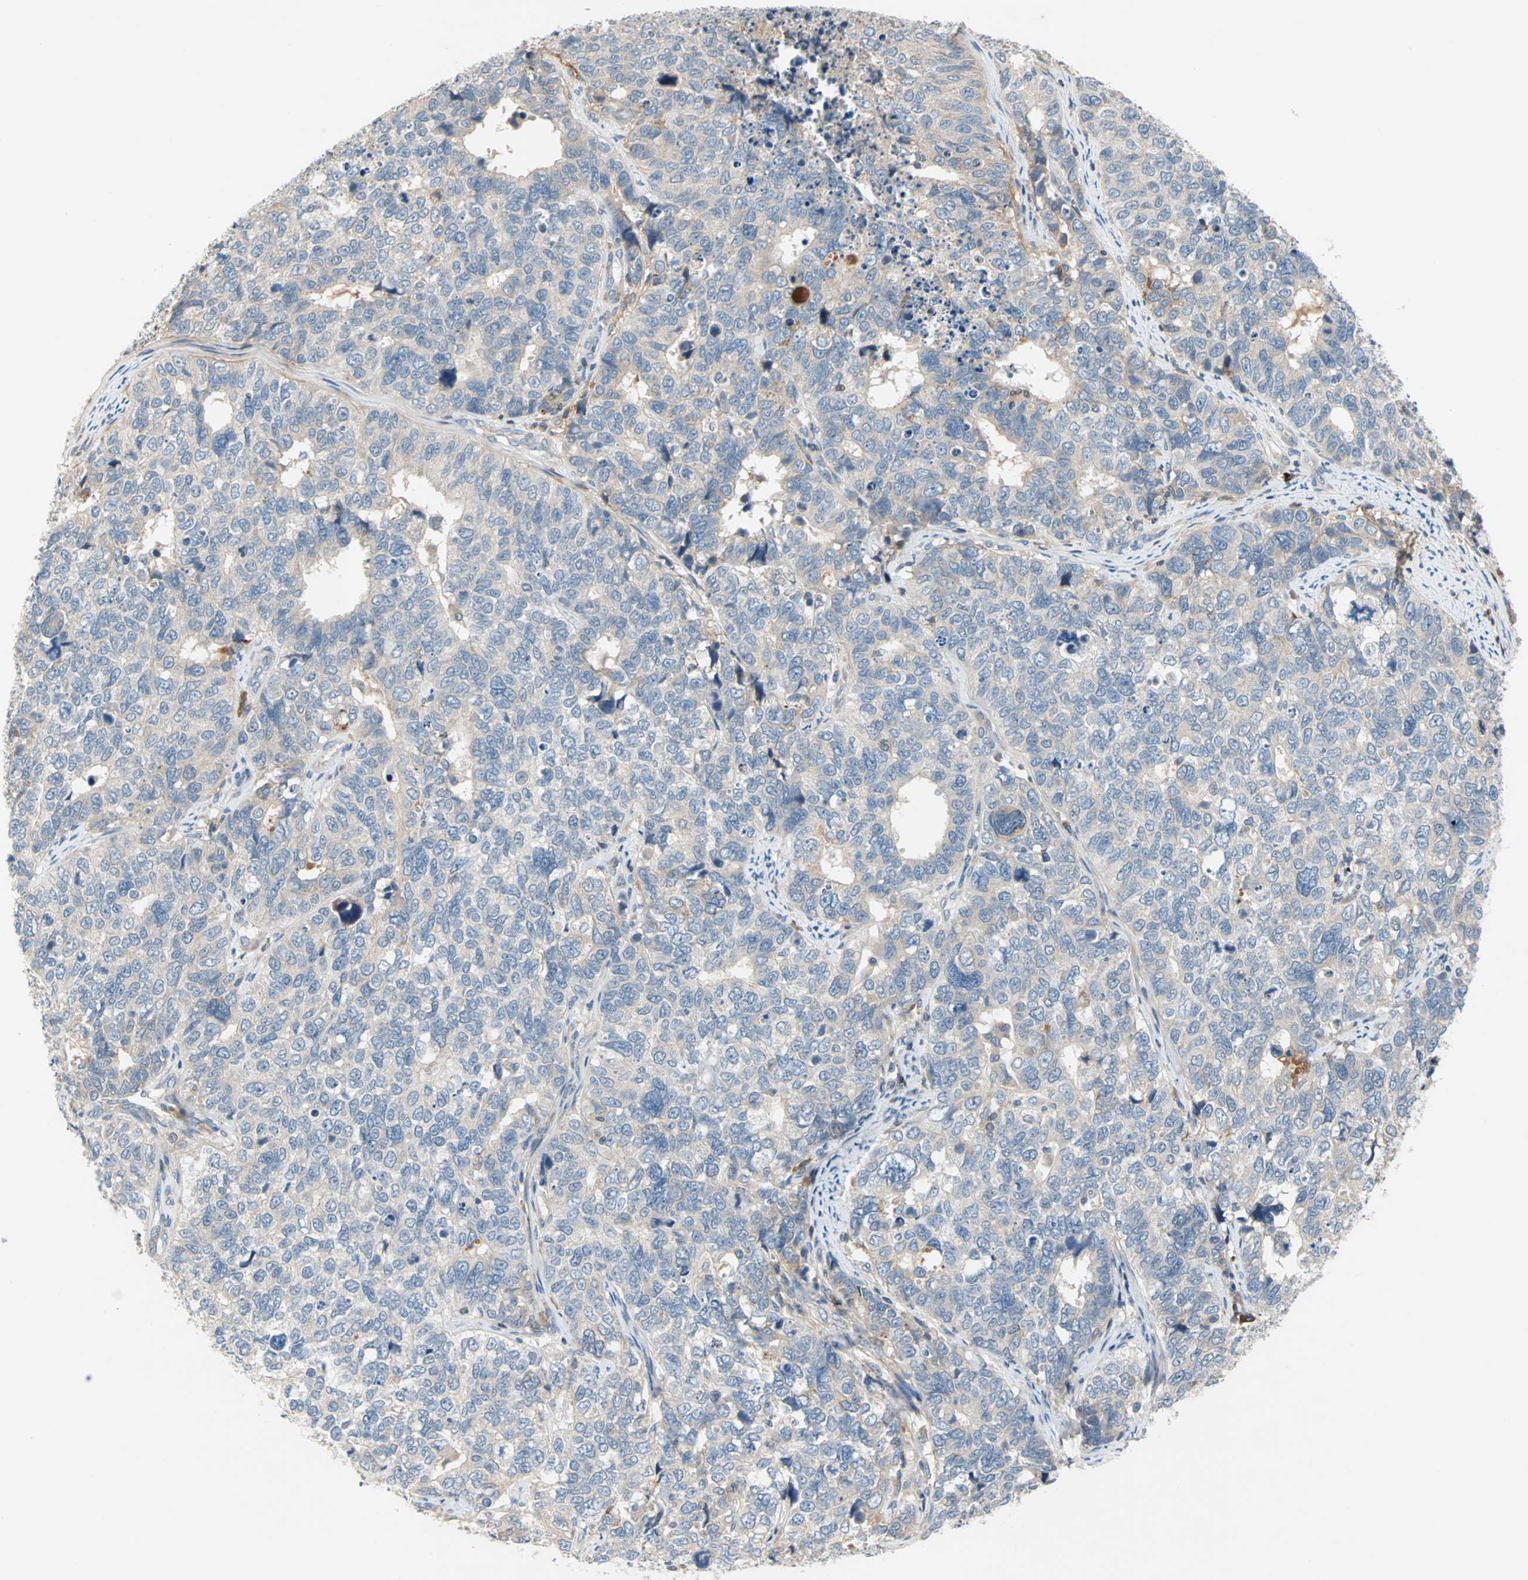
{"staining": {"intensity": "negative", "quantity": "none", "location": "none"}, "tissue": "cervical cancer", "cell_type": "Tumor cells", "image_type": "cancer", "snomed": [{"axis": "morphology", "description": "Squamous cell carcinoma, NOS"}, {"axis": "topography", "description": "Cervix"}], "caption": "An IHC image of cervical cancer (squamous cell carcinoma) is shown. There is no staining in tumor cells of cervical cancer (squamous cell carcinoma).", "gene": "MAP4K1", "patient": {"sex": "female", "age": 63}}